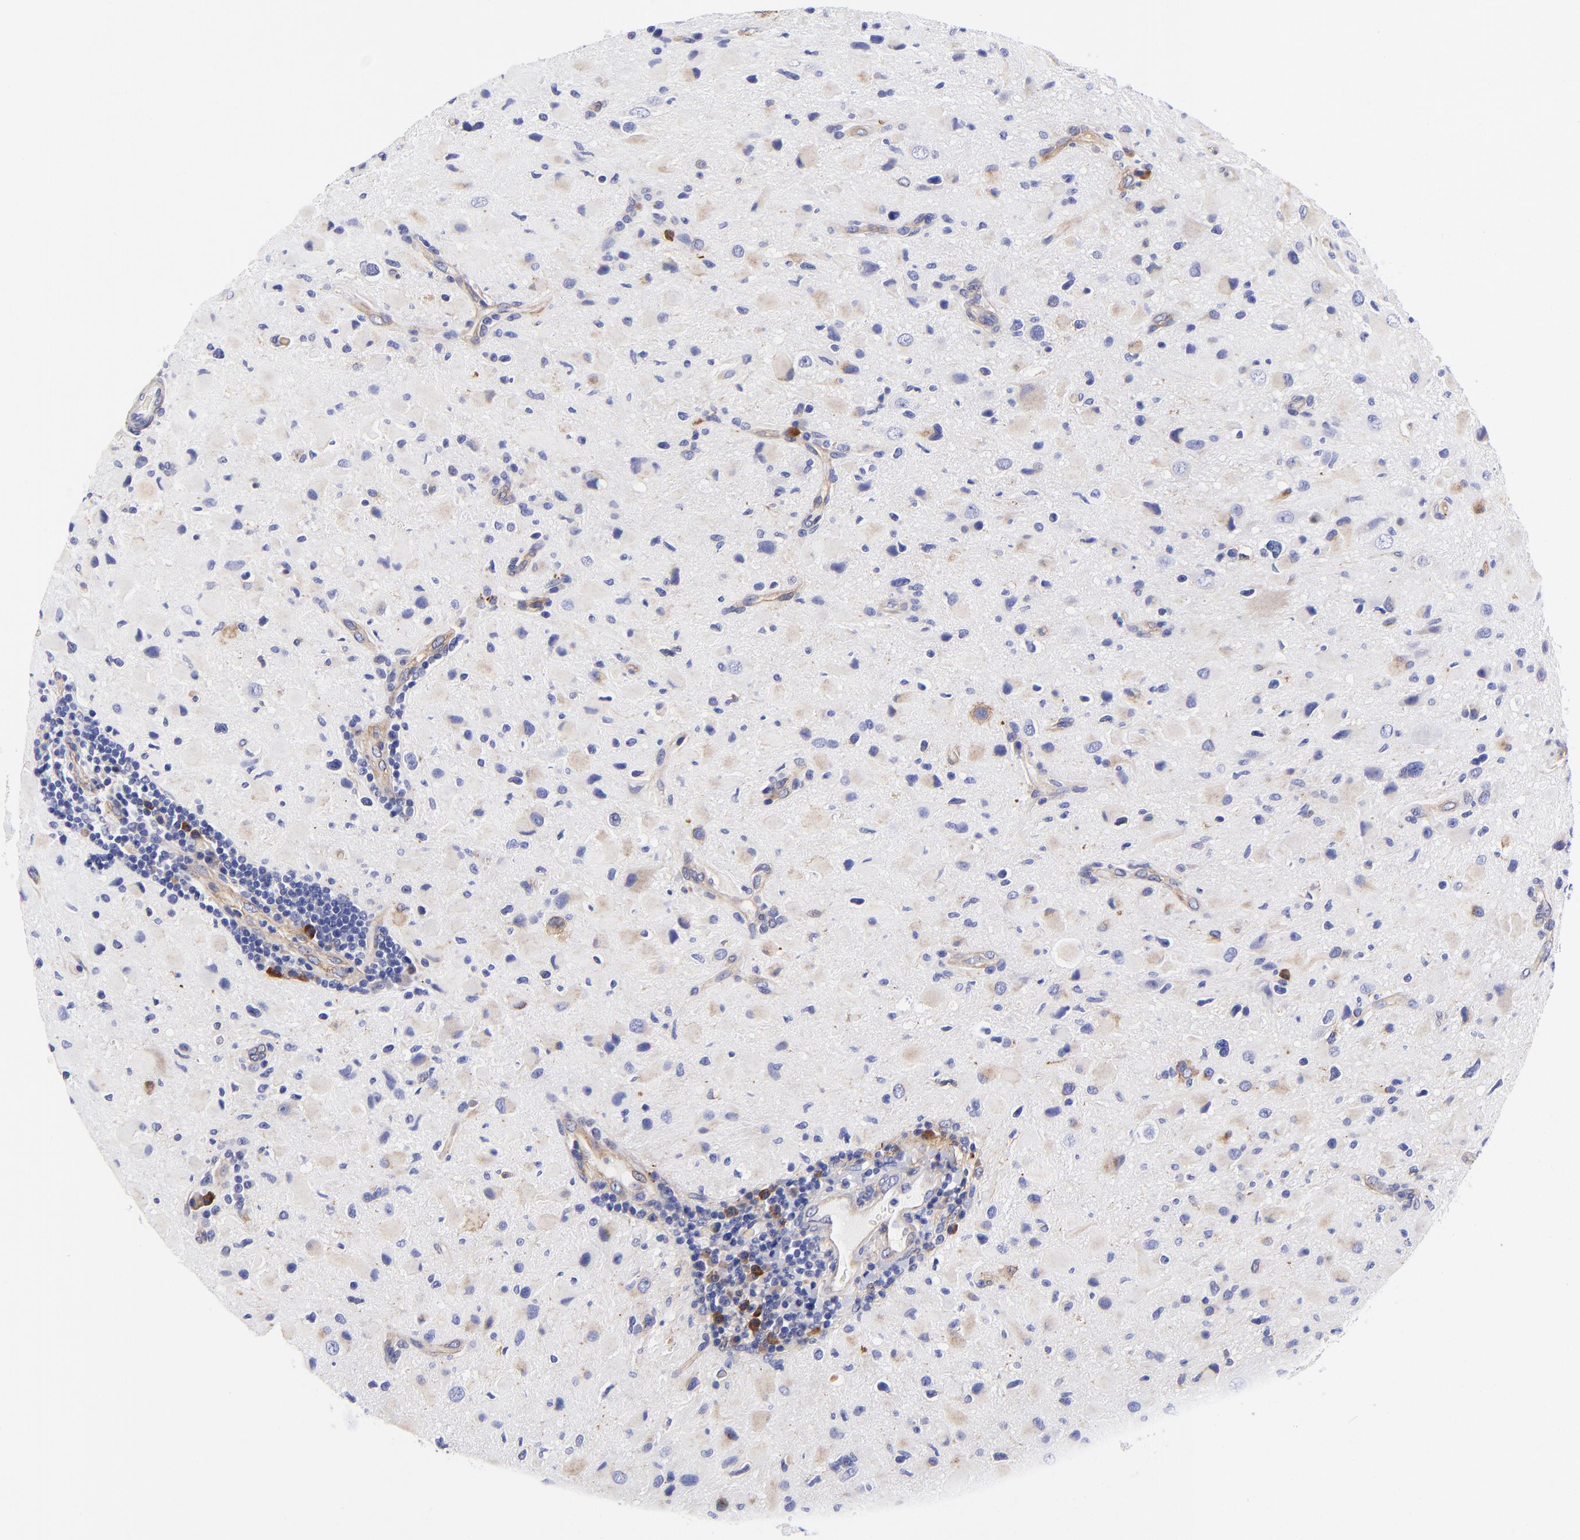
{"staining": {"intensity": "negative", "quantity": "none", "location": "none"}, "tissue": "glioma", "cell_type": "Tumor cells", "image_type": "cancer", "snomed": [{"axis": "morphology", "description": "Glioma, malignant, Low grade"}, {"axis": "topography", "description": "Brain"}], "caption": "Immunohistochemical staining of human malignant glioma (low-grade) reveals no significant expression in tumor cells. The staining is performed using DAB (3,3'-diaminobenzidine) brown chromogen with nuclei counter-stained in using hematoxylin.", "gene": "PPFIBP1", "patient": {"sex": "female", "age": 32}}